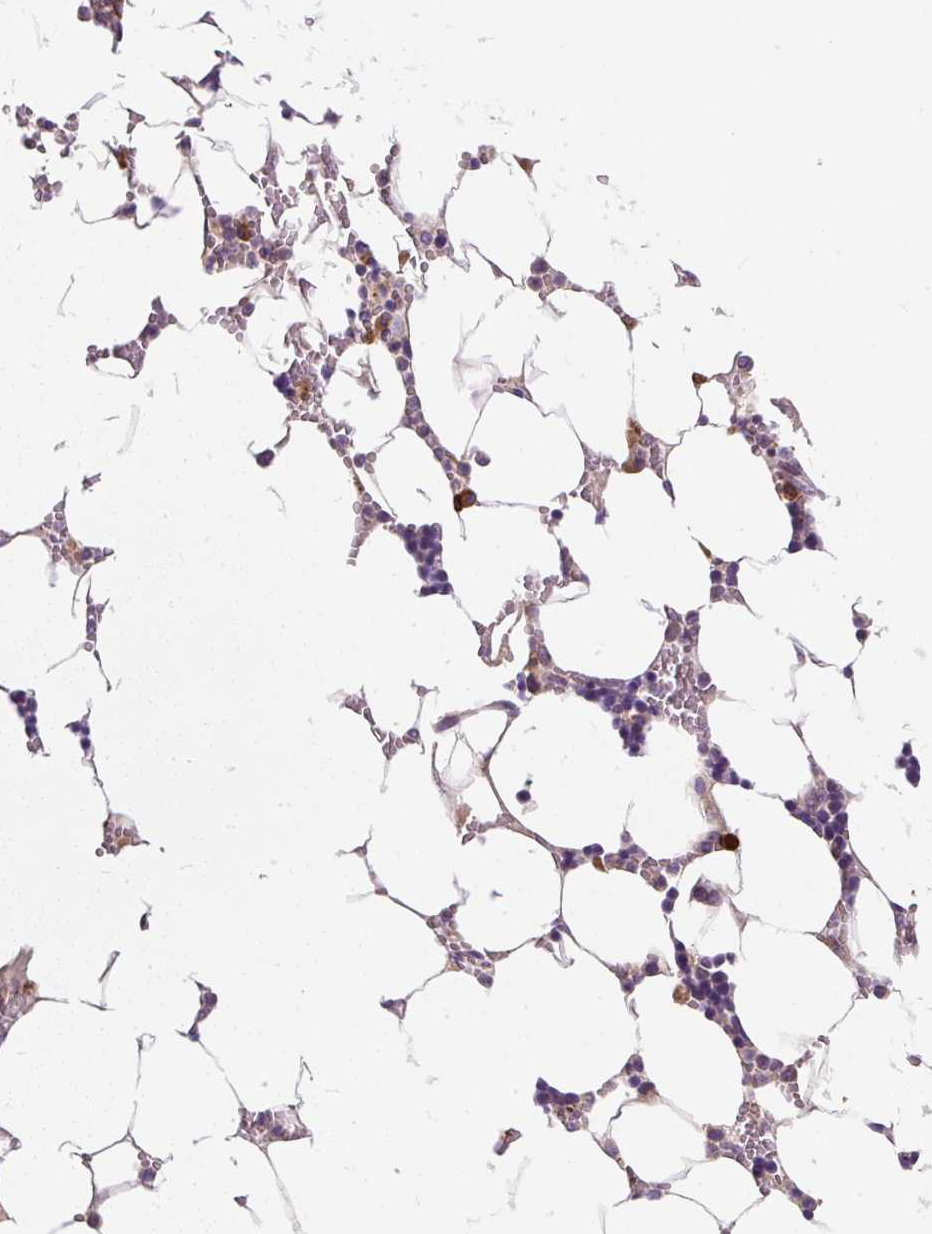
{"staining": {"intensity": "moderate", "quantity": "<25%", "location": "cytoplasmic/membranous"}, "tissue": "bone marrow", "cell_type": "Hematopoietic cells", "image_type": "normal", "snomed": [{"axis": "morphology", "description": "Normal tissue, NOS"}, {"axis": "topography", "description": "Bone marrow"}], "caption": "An IHC micrograph of benign tissue is shown. Protein staining in brown shows moderate cytoplasmic/membranous positivity in bone marrow within hematopoietic cells. The protein is shown in brown color, while the nuclei are stained blue.", "gene": "CYP20A1", "patient": {"sex": "male", "age": 64}}